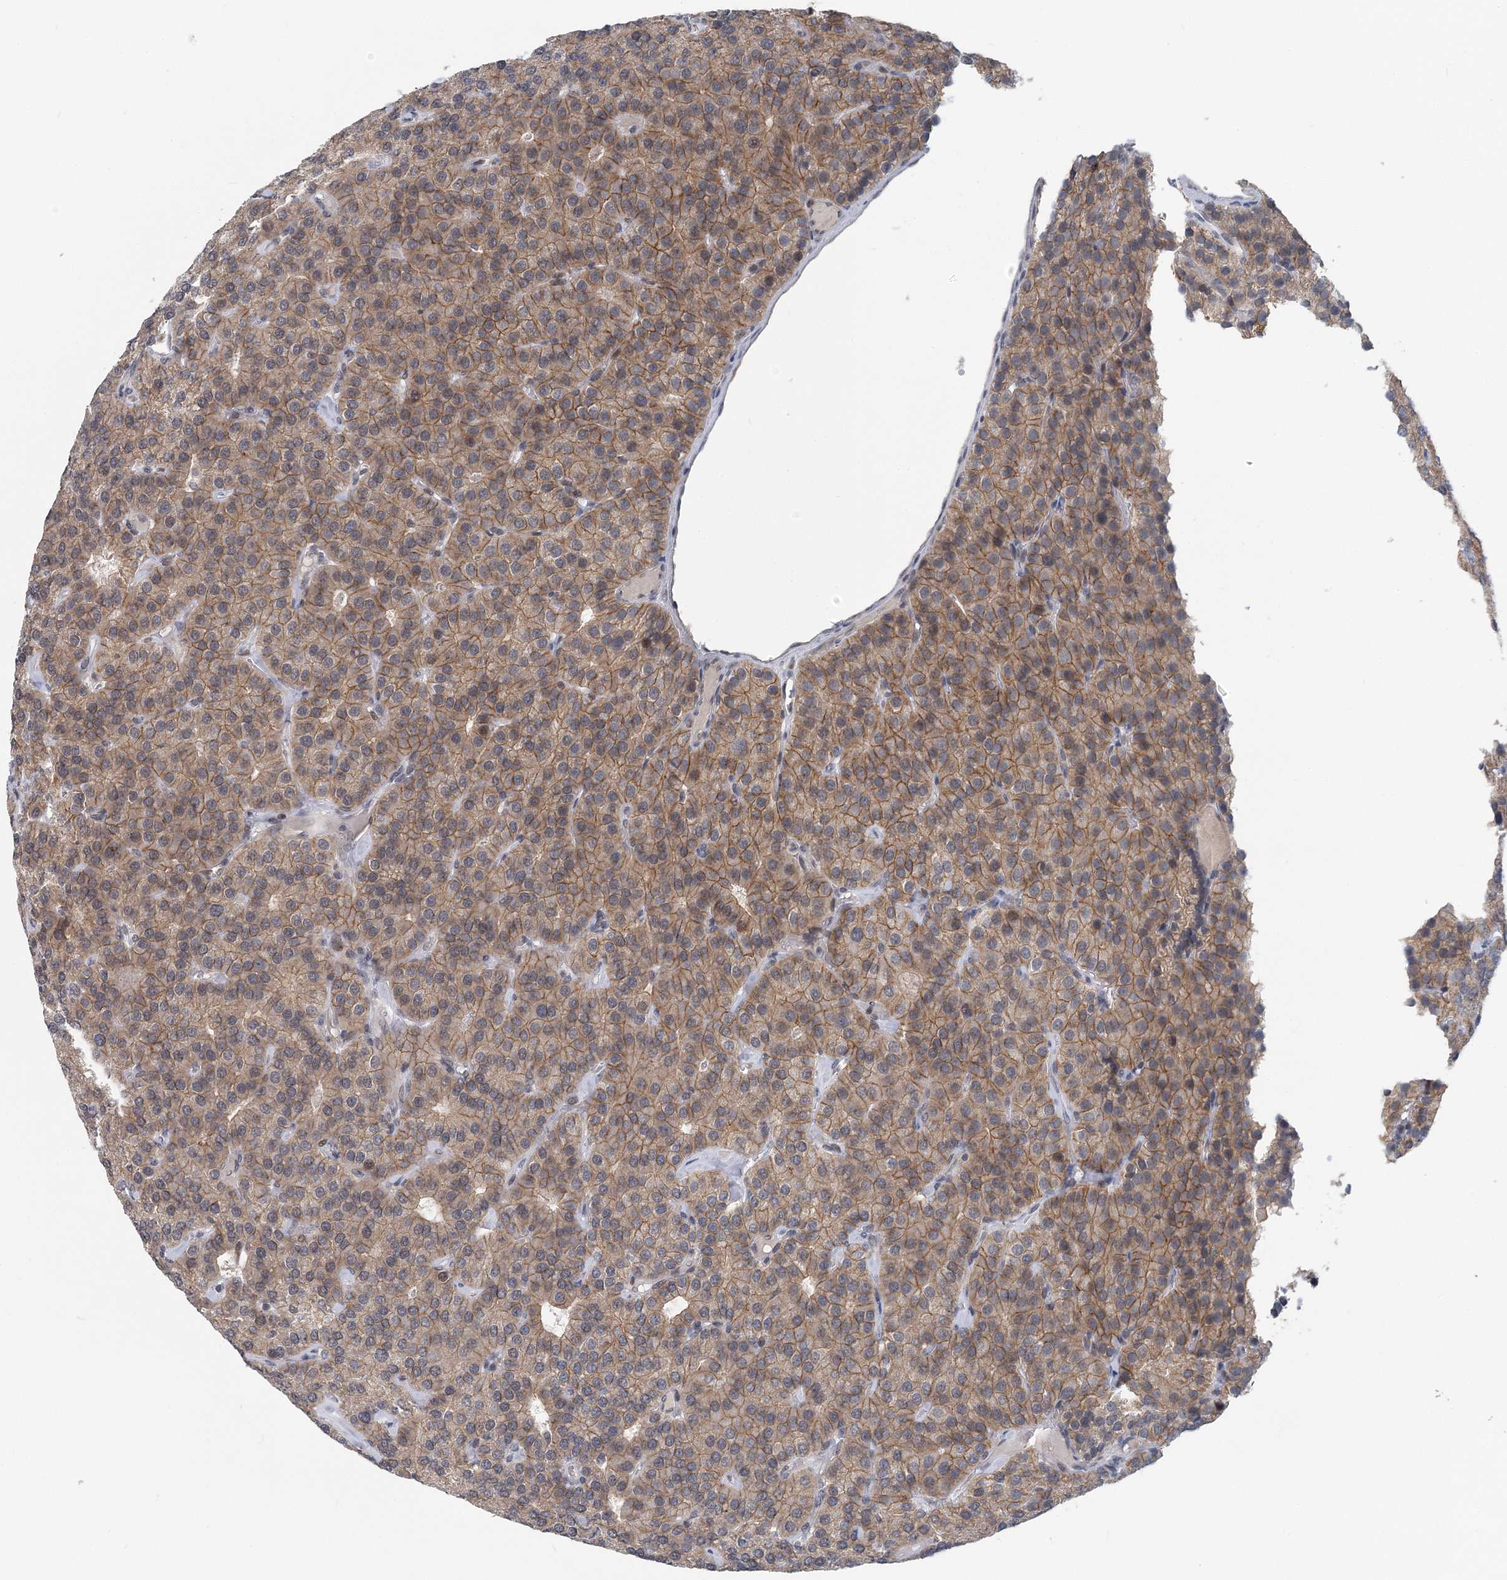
{"staining": {"intensity": "moderate", "quantity": "25%-75%", "location": "cytoplasmic/membranous"}, "tissue": "parathyroid gland", "cell_type": "Glandular cells", "image_type": "normal", "snomed": [{"axis": "morphology", "description": "Normal tissue, NOS"}, {"axis": "morphology", "description": "Adenoma, NOS"}, {"axis": "topography", "description": "Parathyroid gland"}], "caption": "This is a micrograph of immunohistochemistry (IHC) staining of unremarkable parathyroid gland, which shows moderate positivity in the cytoplasmic/membranous of glandular cells.", "gene": "HYCC2", "patient": {"sex": "female", "age": 86}}